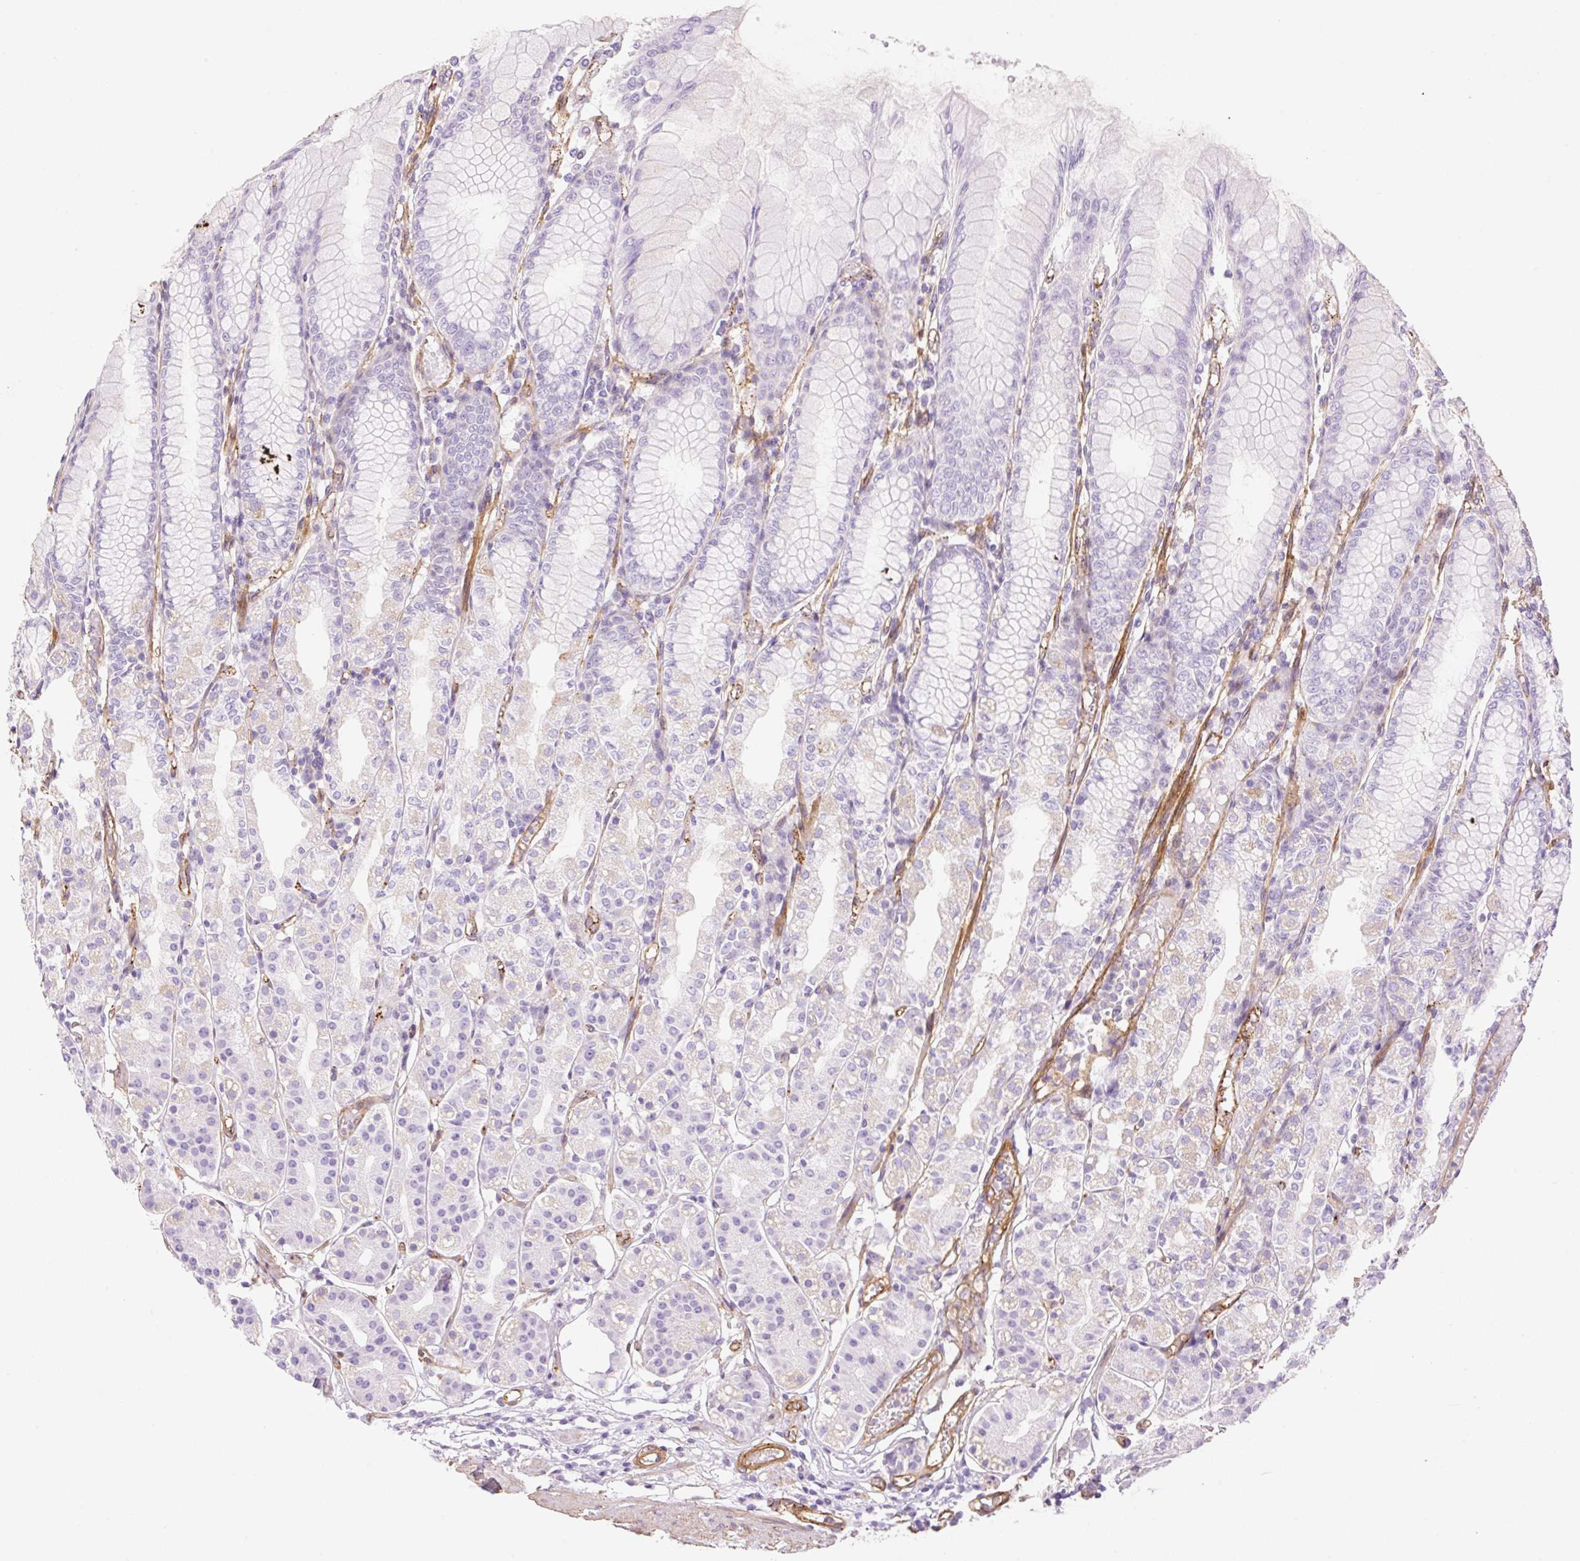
{"staining": {"intensity": "weak", "quantity": "<25%", "location": "cytoplasmic/membranous"}, "tissue": "stomach", "cell_type": "Glandular cells", "image_type": "normal", "snomed": [{"axis": "morphology", "description": "Normal tissue, NOS"}, {"axis": "topography", "description": "Stomach"}], "caption": "A histopathology image of human stomach is negative for staining in glandular cells. (Brightfield microscopy of DAB IHC at high magnification).", "gene": "EHD1", "patient": {"sex": "female", "age": 57}}